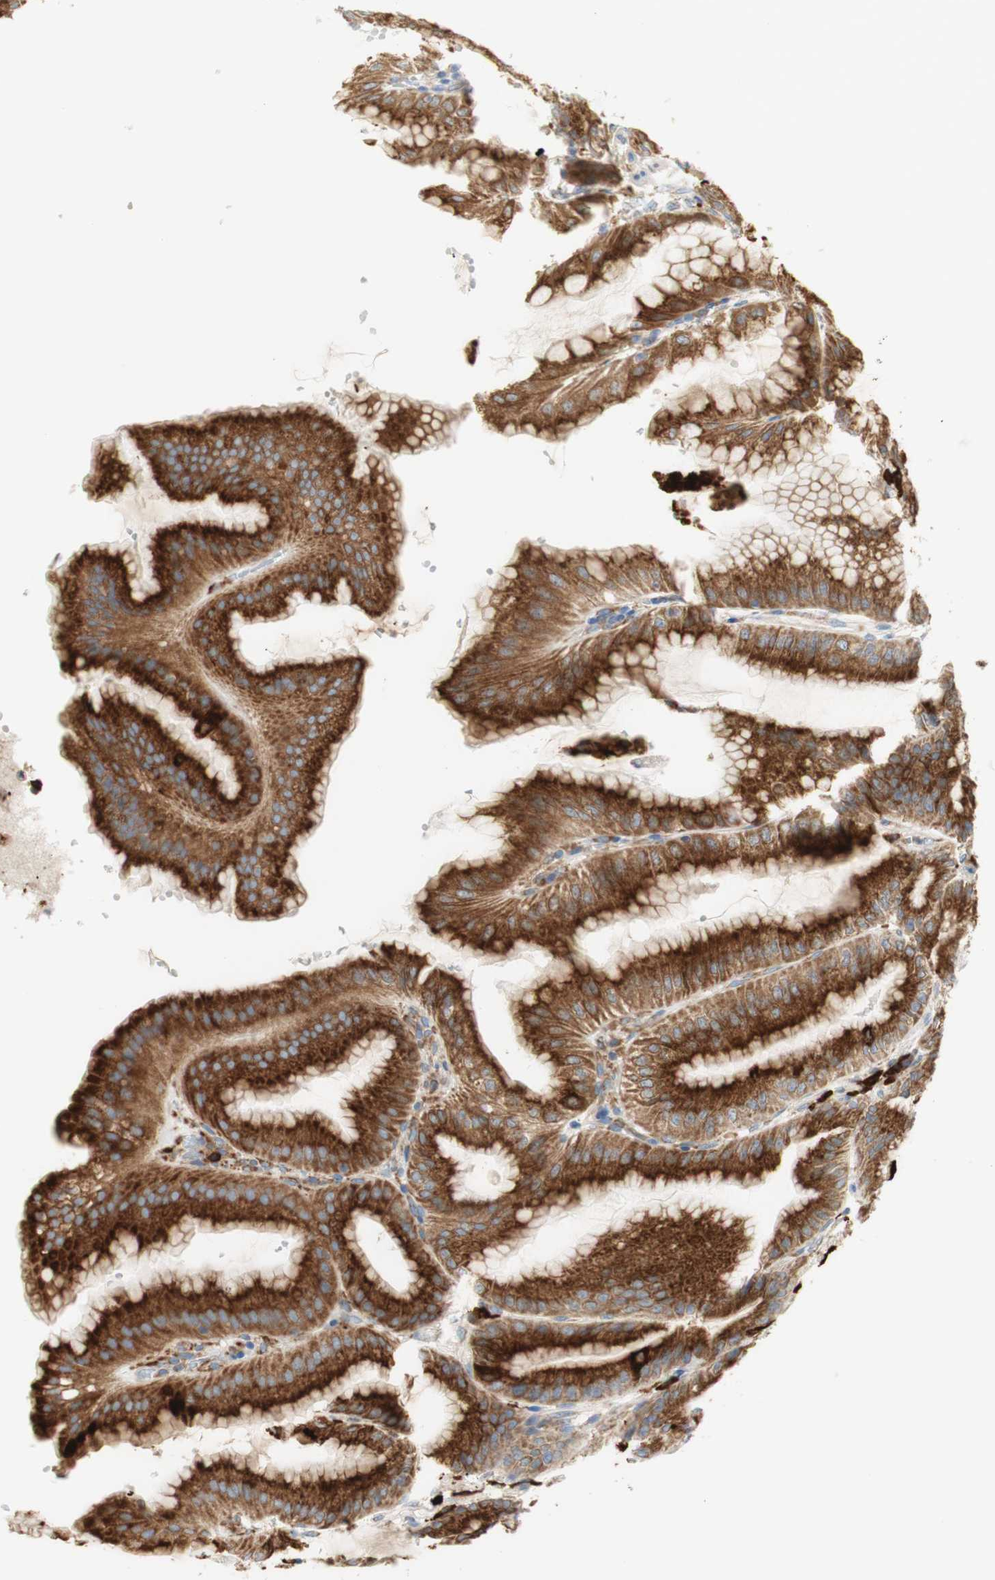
{"staining": {"intensity": "strong", "quantity": ">75%", "location": "cytoplasmic/membranous"}, "tissue": "stomach", "cell_type": "Glandular cells", "image_type": "normal", "snomed": [{"axis": "morphology", "description": "Normal tissue, NOS"}, {"axis": "topography", "description": "Stomach, lower"}], "caption": "Immunohistochemical staining of benign human stomach exhibits high levels of strong cytoplasmic/membranous positivity in approximately >75% of glandular cells.", "gene": "MANF", "patient": {"sex": "male", "age": 71}}